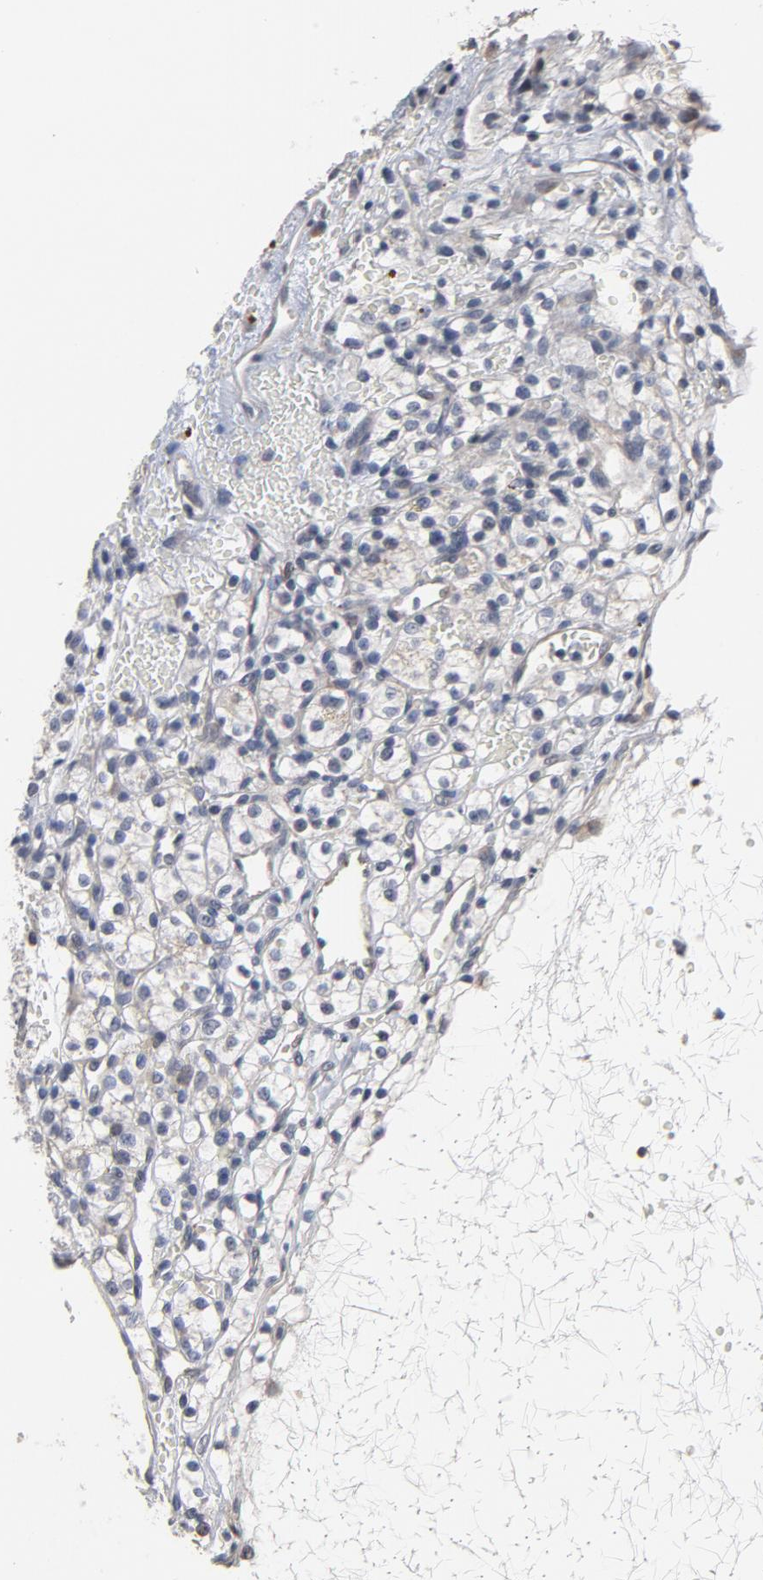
{"staining": {"intensity": "negative", "quantity": "none", "location": "none"}, "tissue": "renal cancer", "cell_type": "Tumor cells", "image_type": "cancer", "snomed": [{"axis": "morphology", "description": "Adenocarcinoma, NOS"}, {"axis": "topography", "description": "Kidney"}], "caption": "Tumor cells are negative for protein expression in human renal cancer (adenocarcinoma).", "gene": "PPP1R1B", "patient": {"sex": "female", "age": 60}}